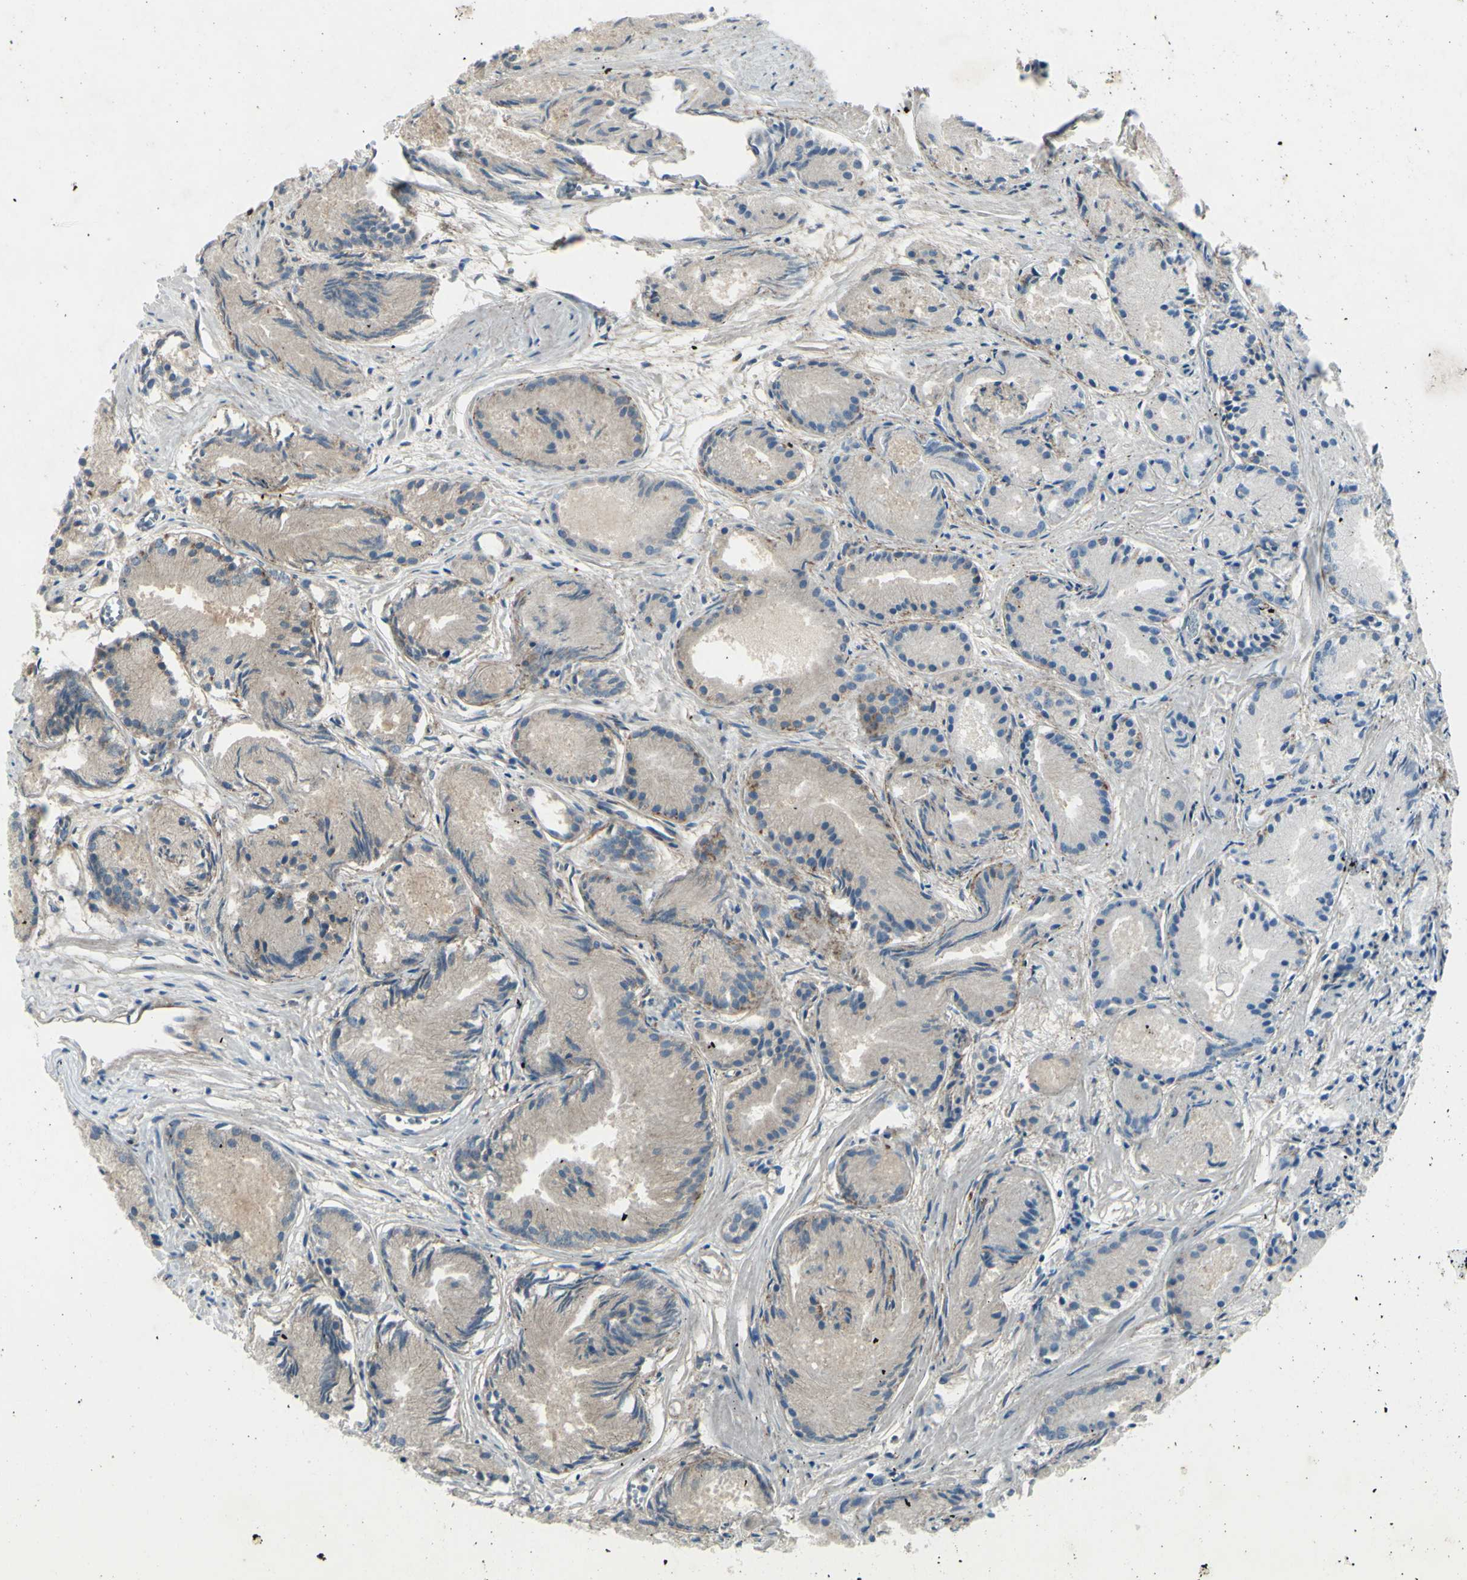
{"staining": {"intensity": "weak", "quantity": "<25%", "location": "cytoplasmic/membranous"}, "tissue": "prostate cancer", "cell_type": "Tumor cells", "image_type": "cancer", "snomed": [{"axis": "morphology", "description": "Adenocarcinoma, Low grade"}, {"axis": "topography", "description": "Prostate"}], "caption": "High magnification brightfield microscopy of prostate cancer (adenocarcinoma (low-grade)) stained with DAB (brown) and counterstained with hematoxylin (blue): tumor cells show no significant expression.", "gene": "IGSF9B", "patient": {"sex": "male", "age": 72}}